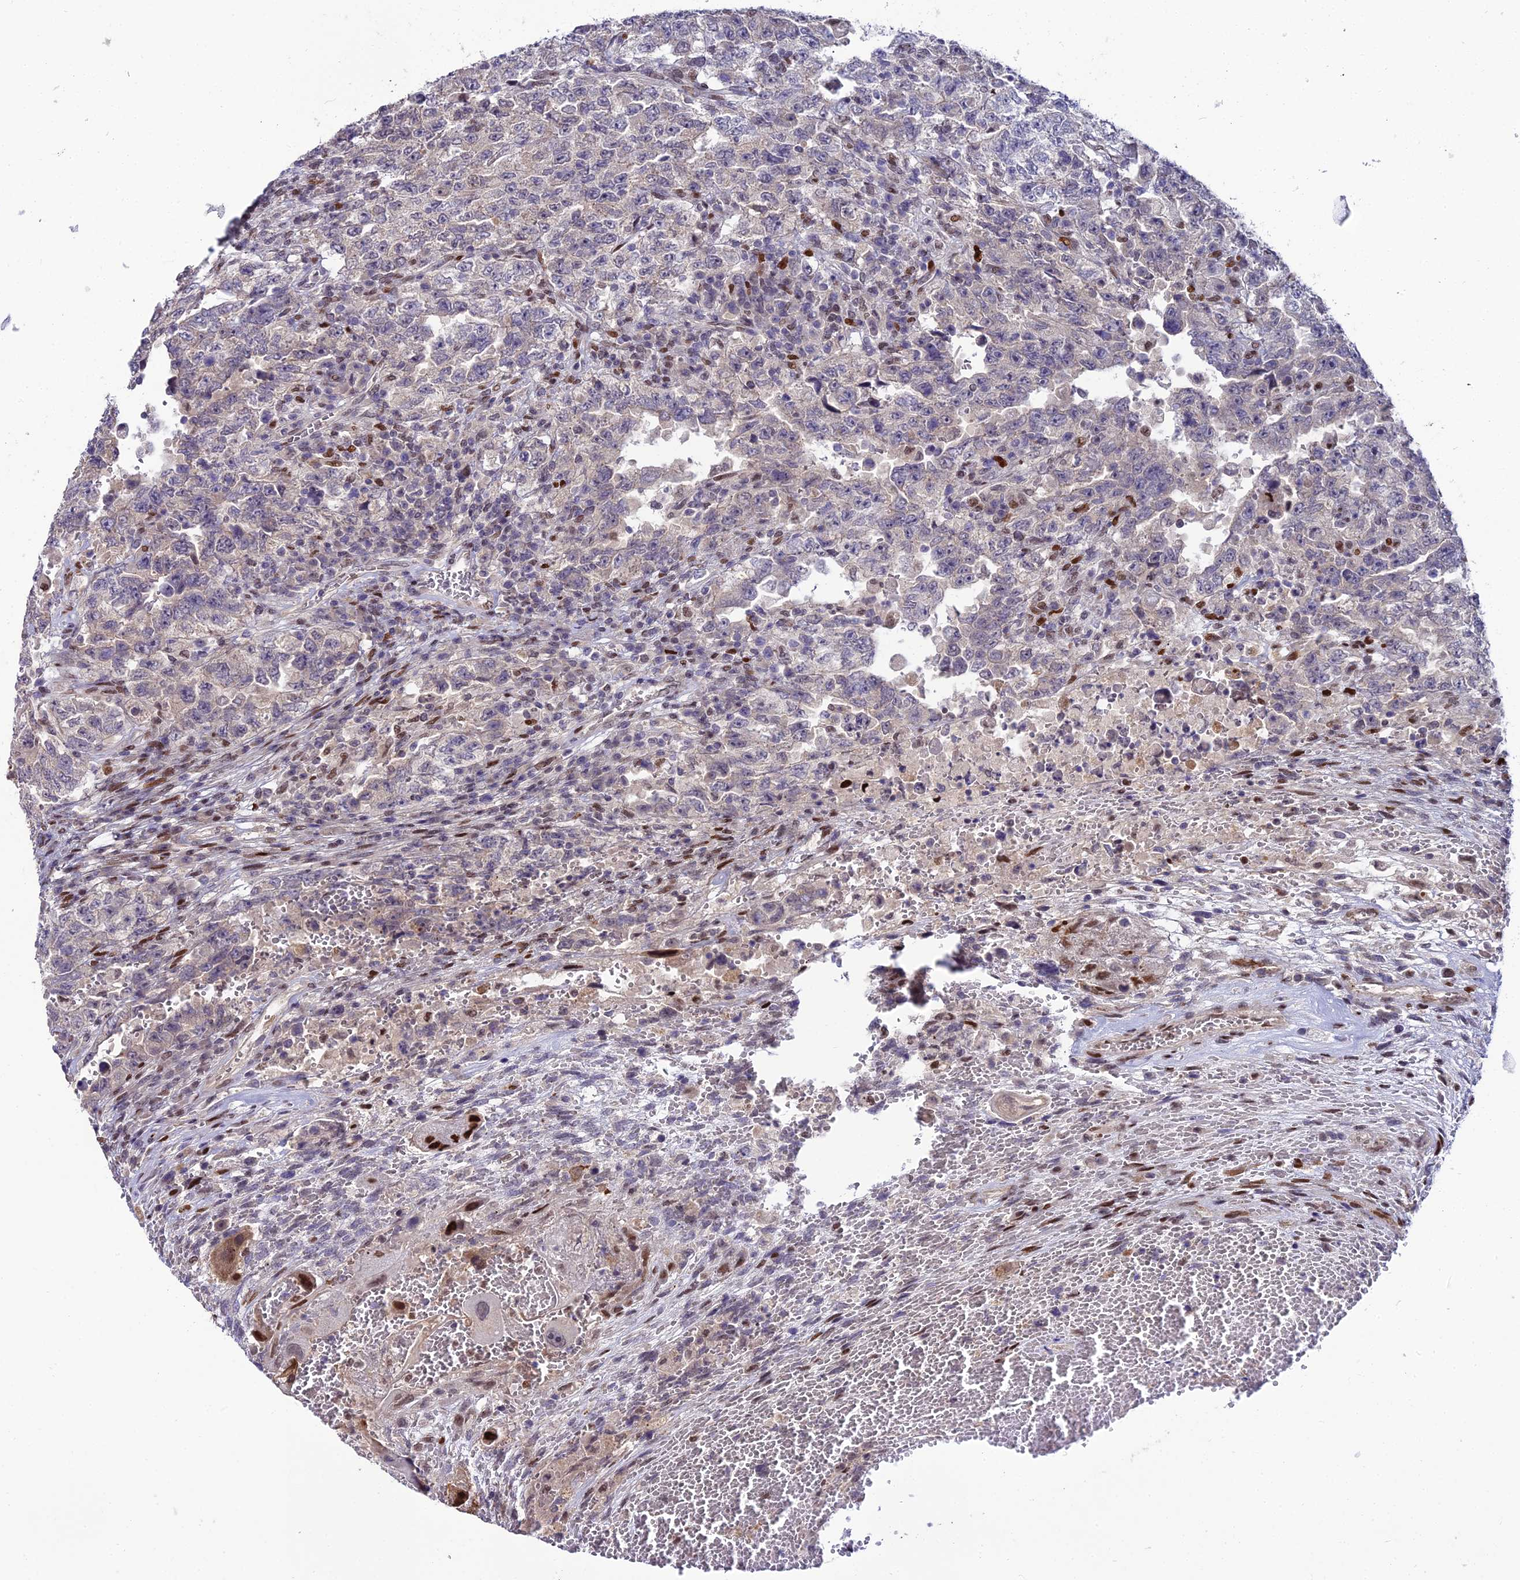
{"staining": {"intensity": "negative", "quantity": "none", "location": "none"}, "tissue": "testis cancer", "cell_type": "Tumor cells", "image_type": "cancer", "snomed": [{"axis": "morphology", "description": "Carcinoma, Embryonal, NOS"}, {"axis": "topography", "description": "Testis"}], "caption": "Immunohistochemistry of embryonal carcinoma (testis) exhibits no positivity in tumor cells. Nuclei are stained in blue.", "gene": "ZNF707", "patient": {"sex": "male", "age": 26}}